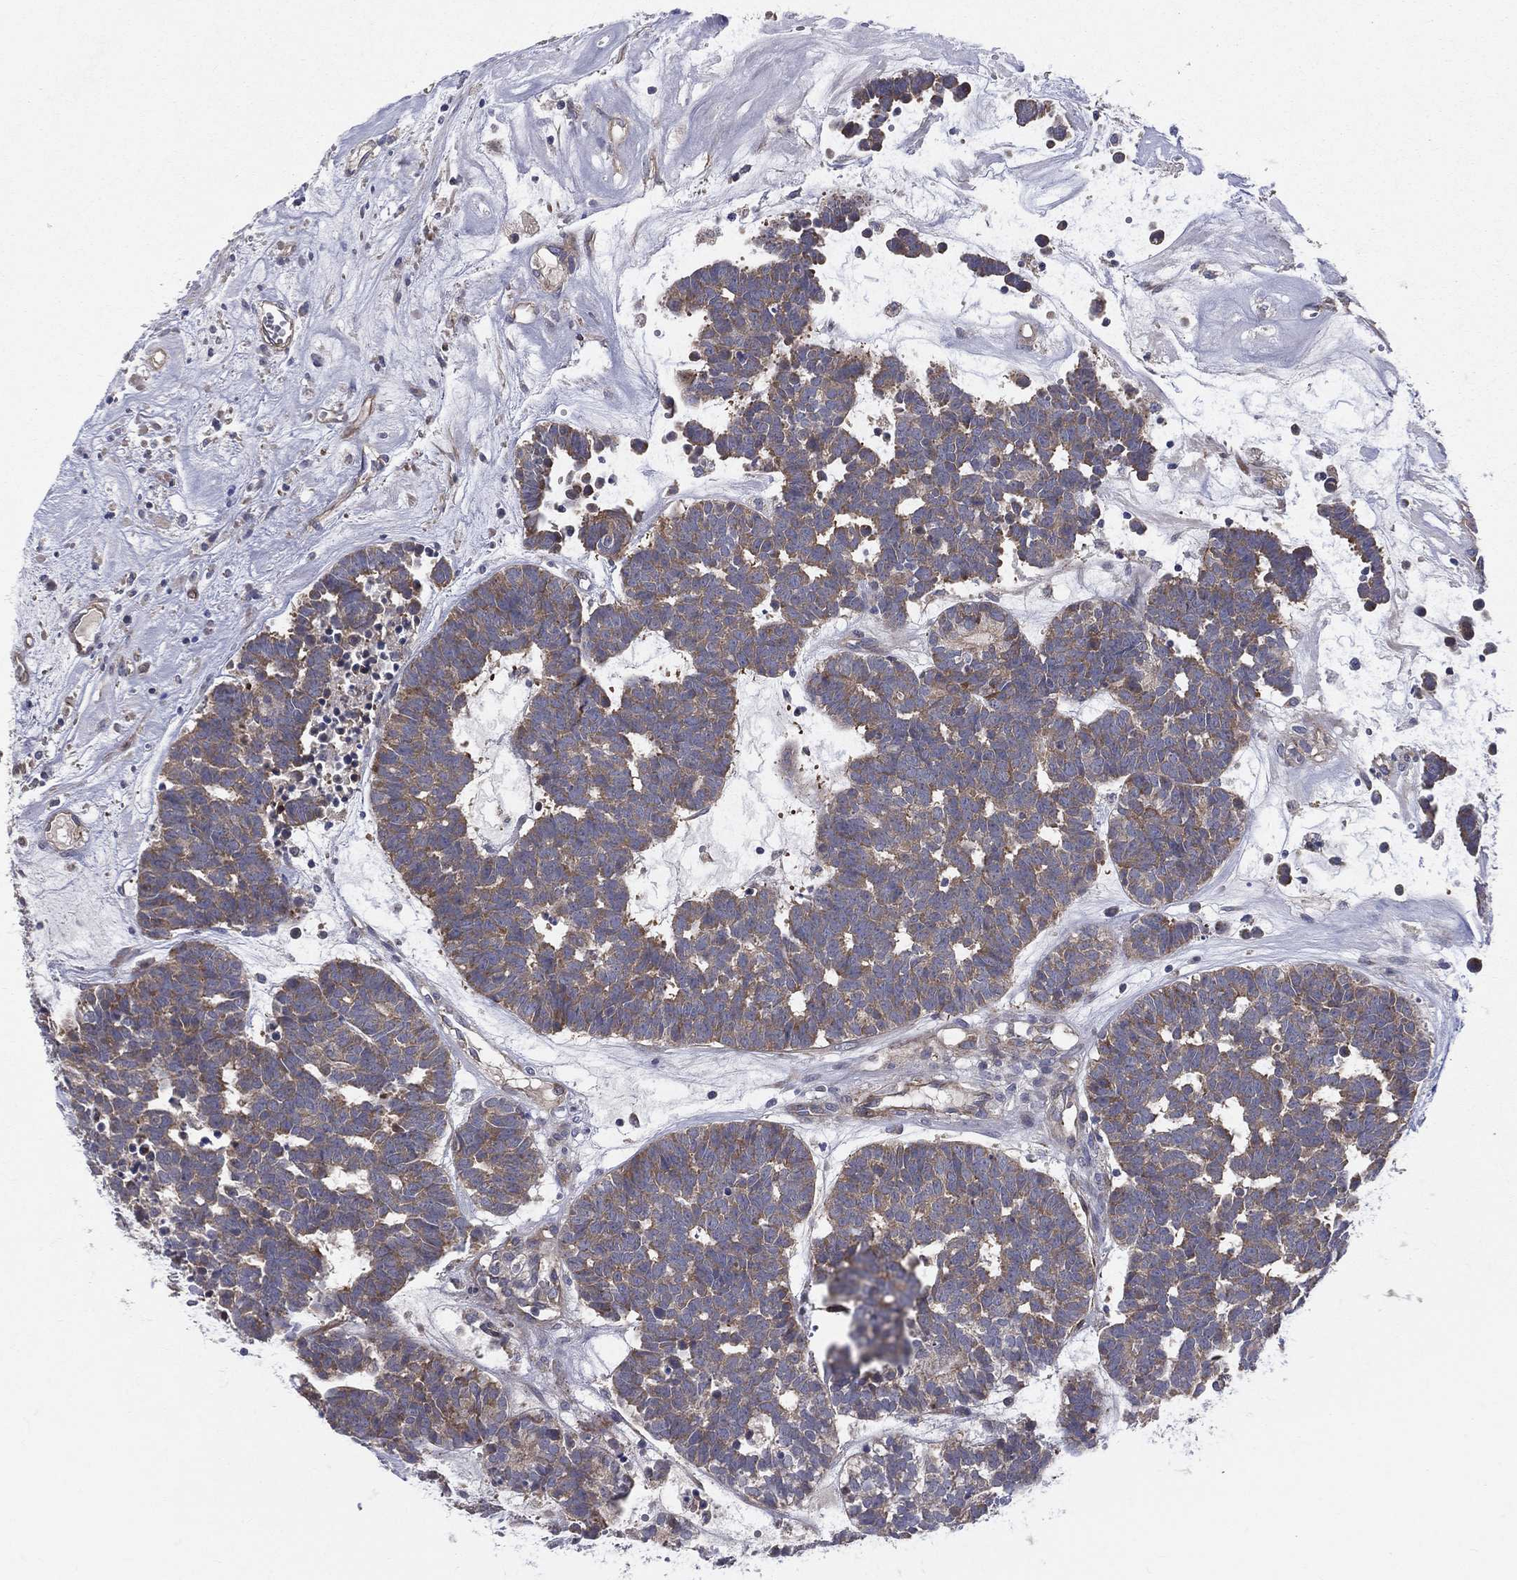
{"staining": {"intensity": "moderate", "quantity": "25%-75%", "location": "cytoplasmic/membranous"}, "tissue": "head and neck cancer", "cell_type": "Tumor cells", "image_type": "cancer", "snomed": [{"axis": "morphology", "description": "Adenocarcinoma, NOS"}, {"axis": "topography", "description": "Head-Neck"}], "caption": "Immunohistochemistry (DAB) staining of head and neck adenocarcinoma exhibits moderate cytoplasmic/membranous protein staining in approximately 25%-75% of tumor cells.", "gene": "POMZP3", "patient": {"sex": "female", "age": 81}}